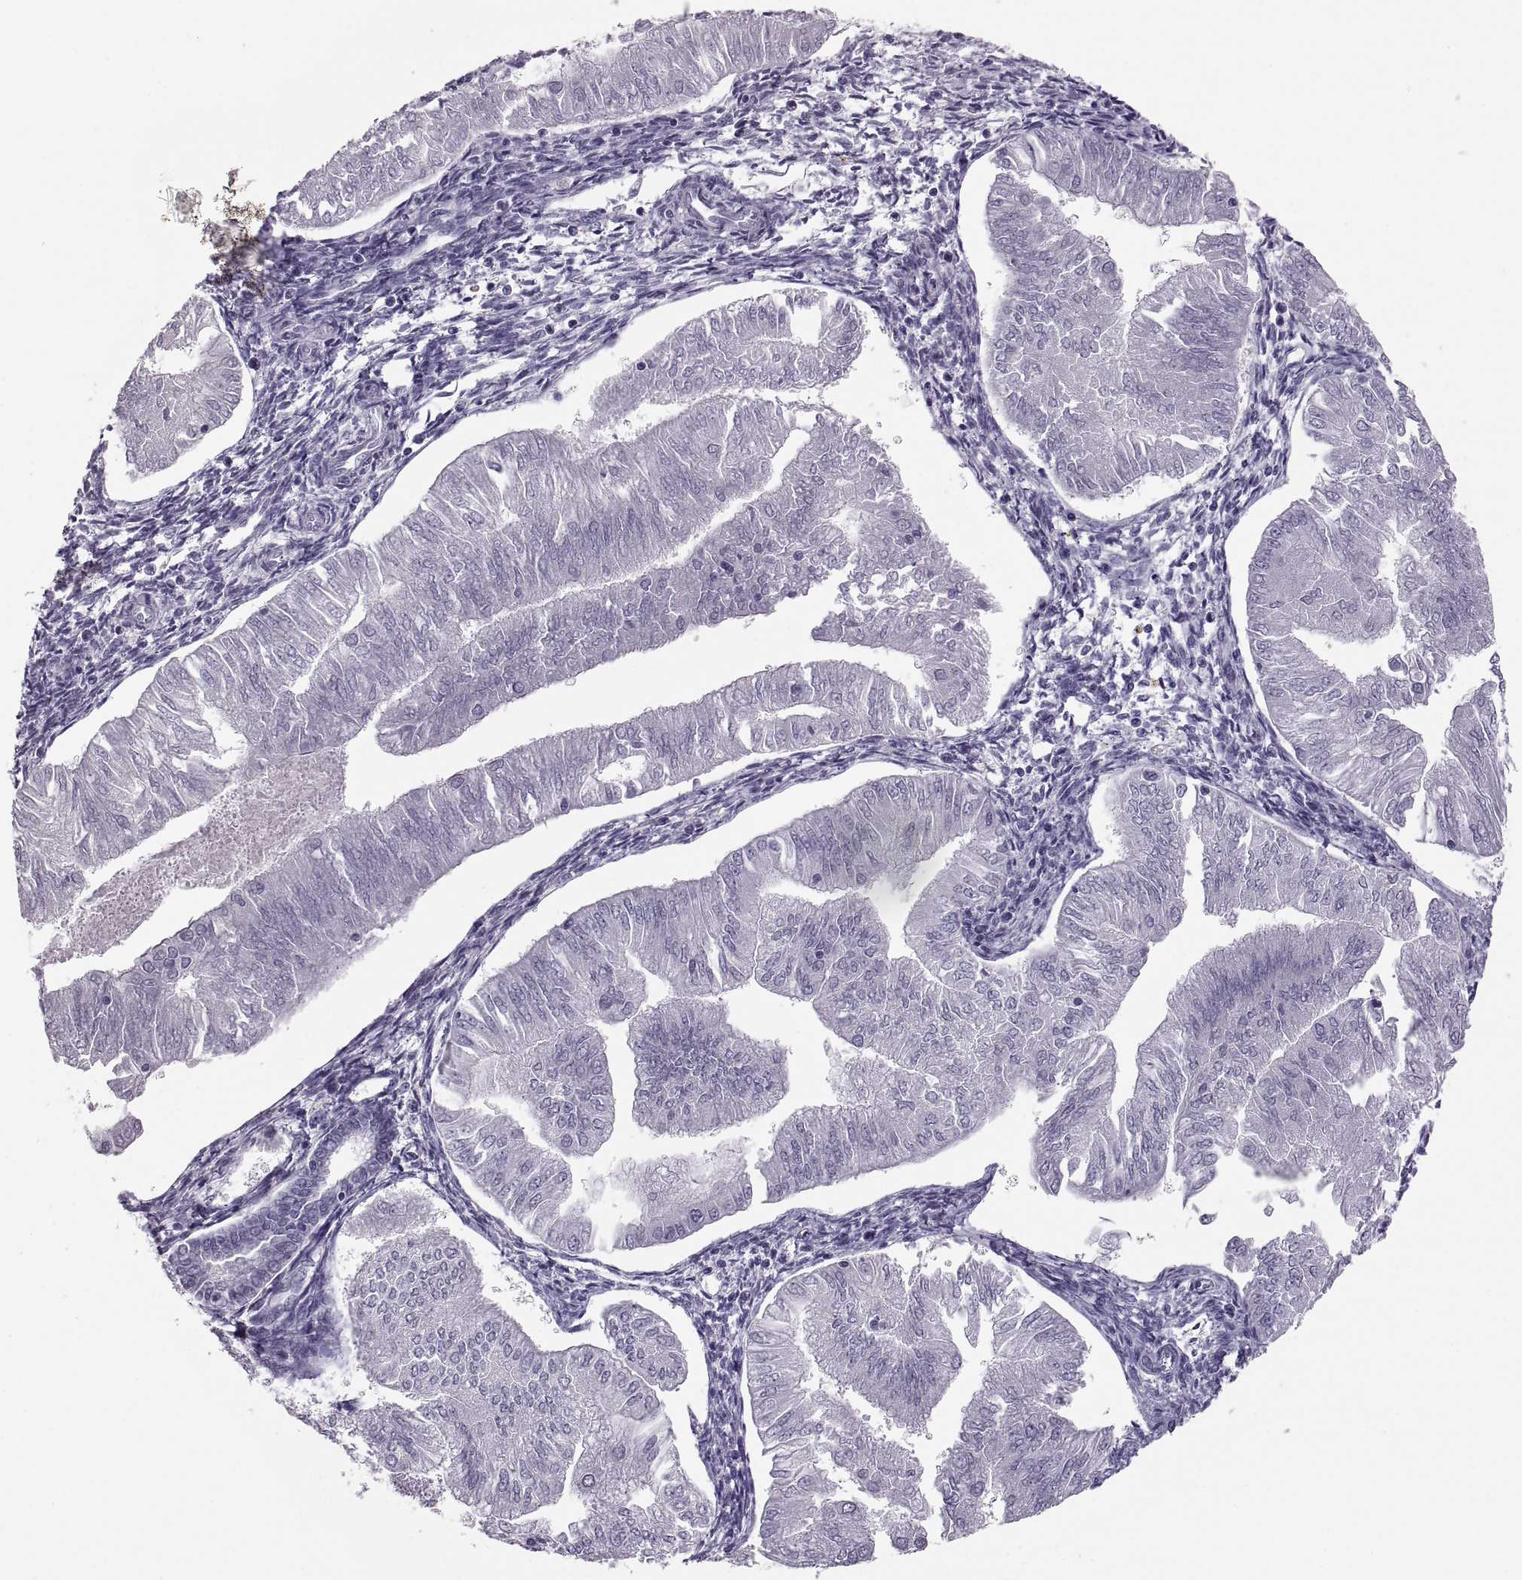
{"staining": {"intensity": "negative", "quantity": "none", "location": "none"}, "tissue": "endometrial cancer", "cell_type": "Tumor cells", "image_type": "cancer", "snomed": [{"axis": "morphology", "description": "Adenocarcinoma, NOS"}, {"axis": "topography", "description": "Endometrium"}], "caption": "DAB (3,3'-diaminobenzidine) immunohistochemical staining of human adenocarcinoma (endometrial) reveals no significant staining in tumor cells.", "gene": "ADH6", "patient": {"sex": "female", "age": 53}}